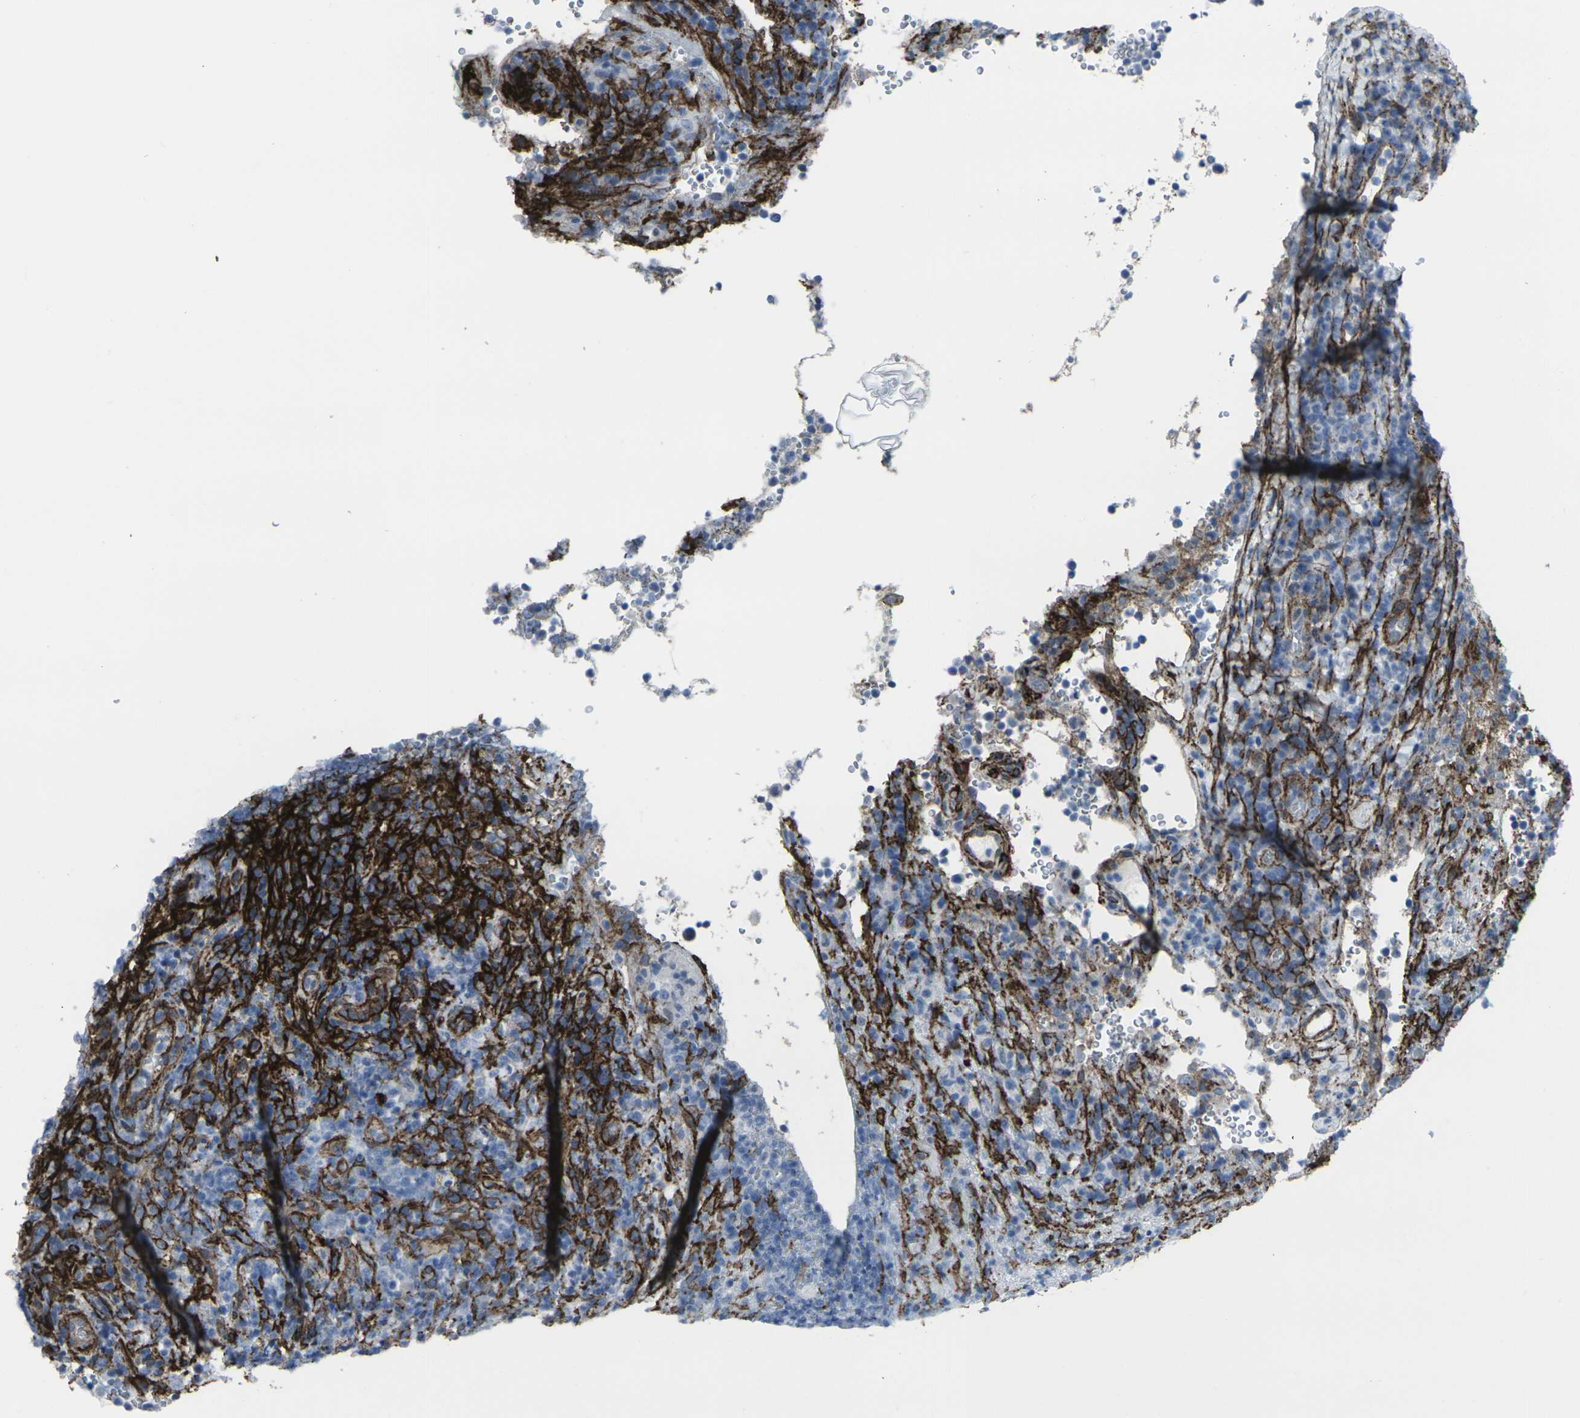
{"staining": {"intensity": "negative", "quantity": "none", "location": "none"}, "tissue": "lymphoma", "cell_type": "Tumor cells", "image_type": "cancer", "snomed": [{"axis": "morphology", "description": "Malignant lymphoma, non-Hodgkin's type, High grade"}, {"axis": "topography", "description": "Lymph node"}], "caption": "This is a photomicrograph of IHC staining of lymphoma, which shows no staining in tumor cells. (DAB (3,3'-diaminobenzidine) immunohistochemistry, high magnification).", "gene": "CDH11", "patient": {"sex": "female", "age": 76}}